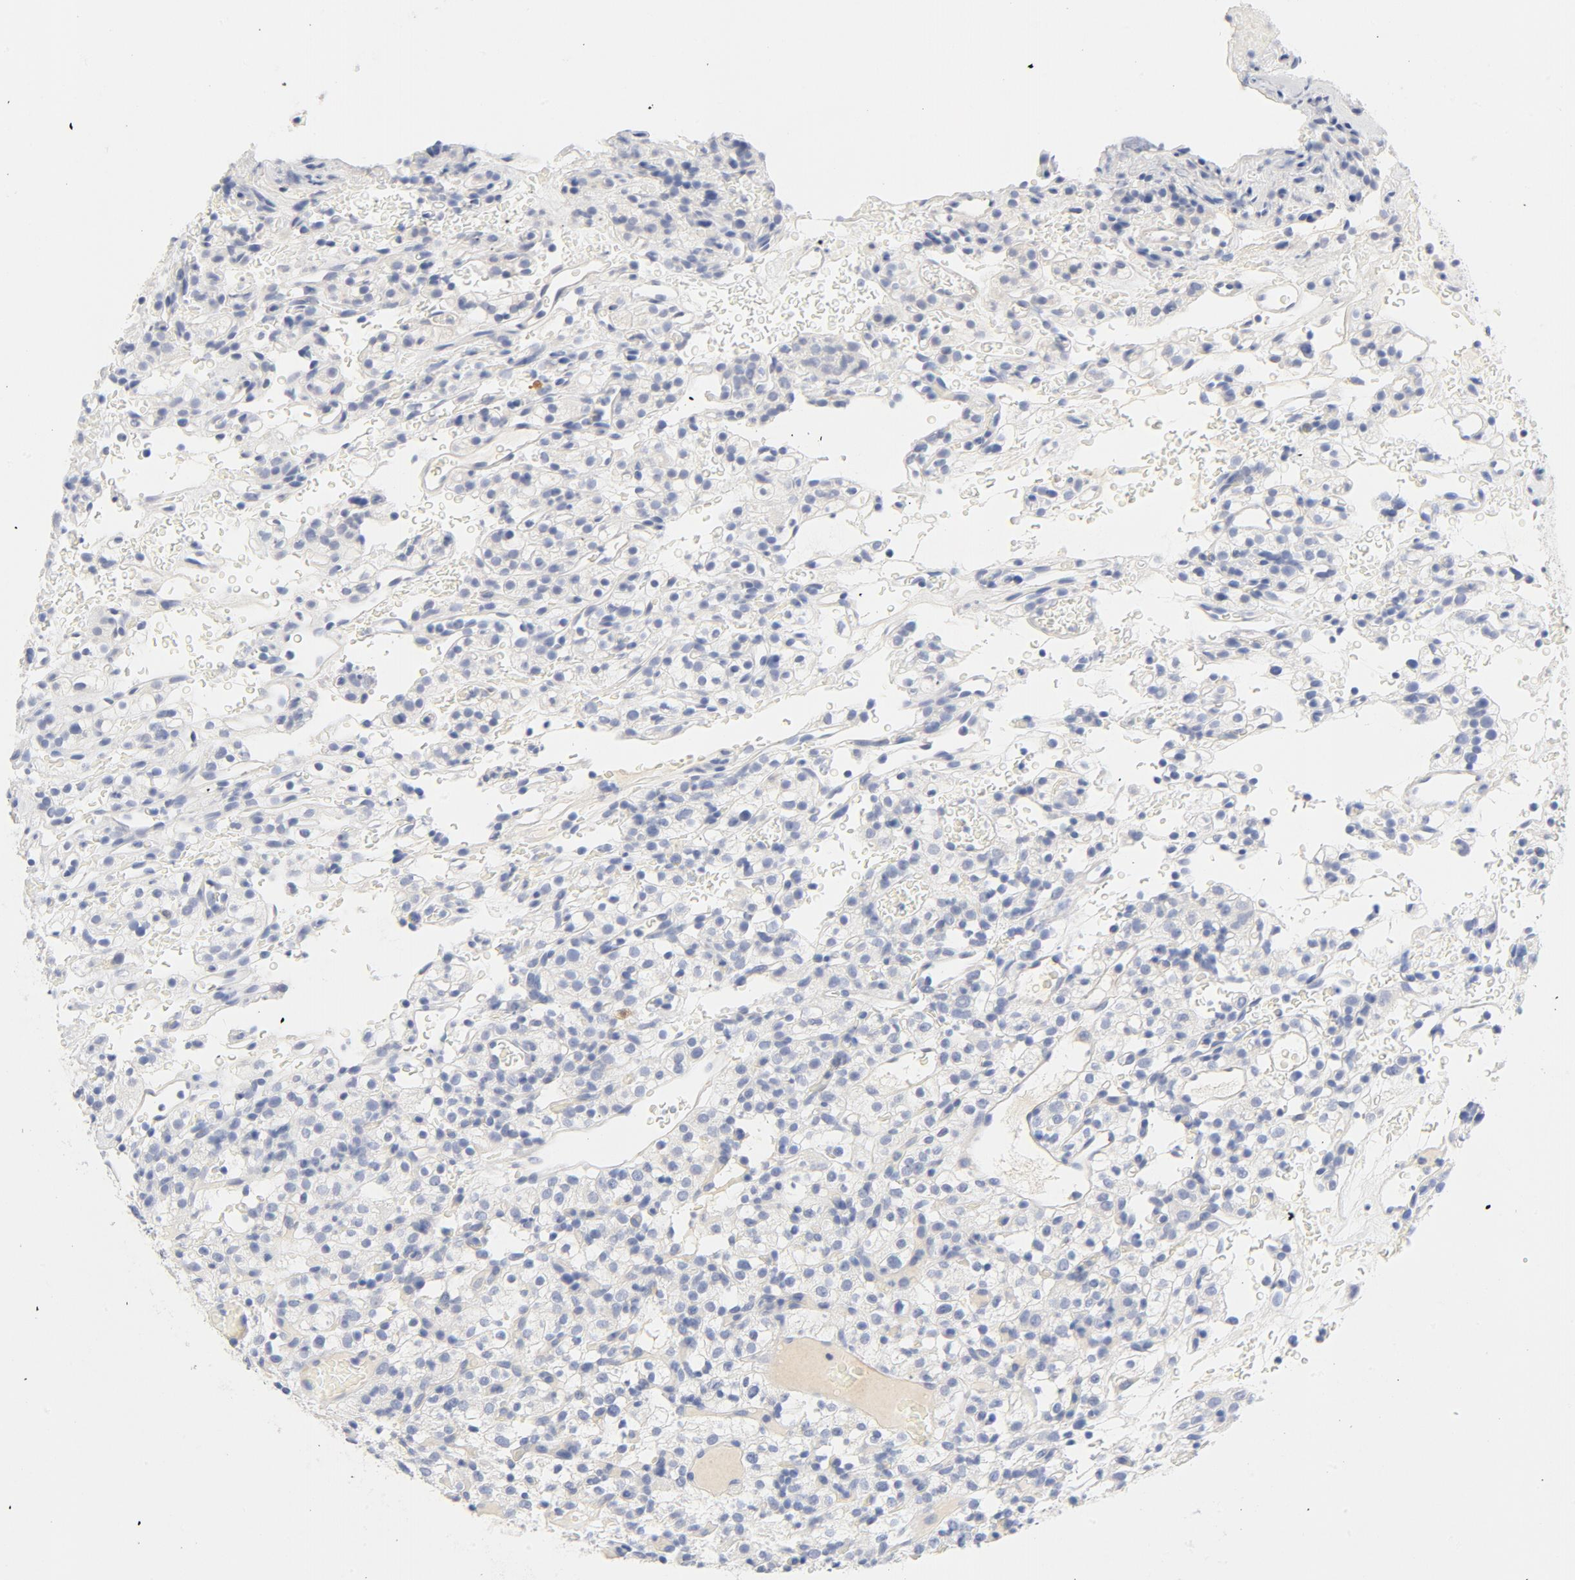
{"staining": {"intensity": "negative", "quantity": "none", "location": "none"}, "tissue": "renal cancer", "cell_type": "Tumor cells", "image_type": "cancer", "snomed": [{"axis": "morphology", "description": "Normal tissue, NOS"}, {"axis": "morphology", "description": "Adenocarcinoma, NOS"}, {"axis": "topography", "description": "Kidney"}], "caption": "Immunohistochemical staining of adenocarcinoma (renal) exhibits no significant expression in tumor cells.", "gene": "HOMER1", "patient": {"sex": "female", "age": 72}}